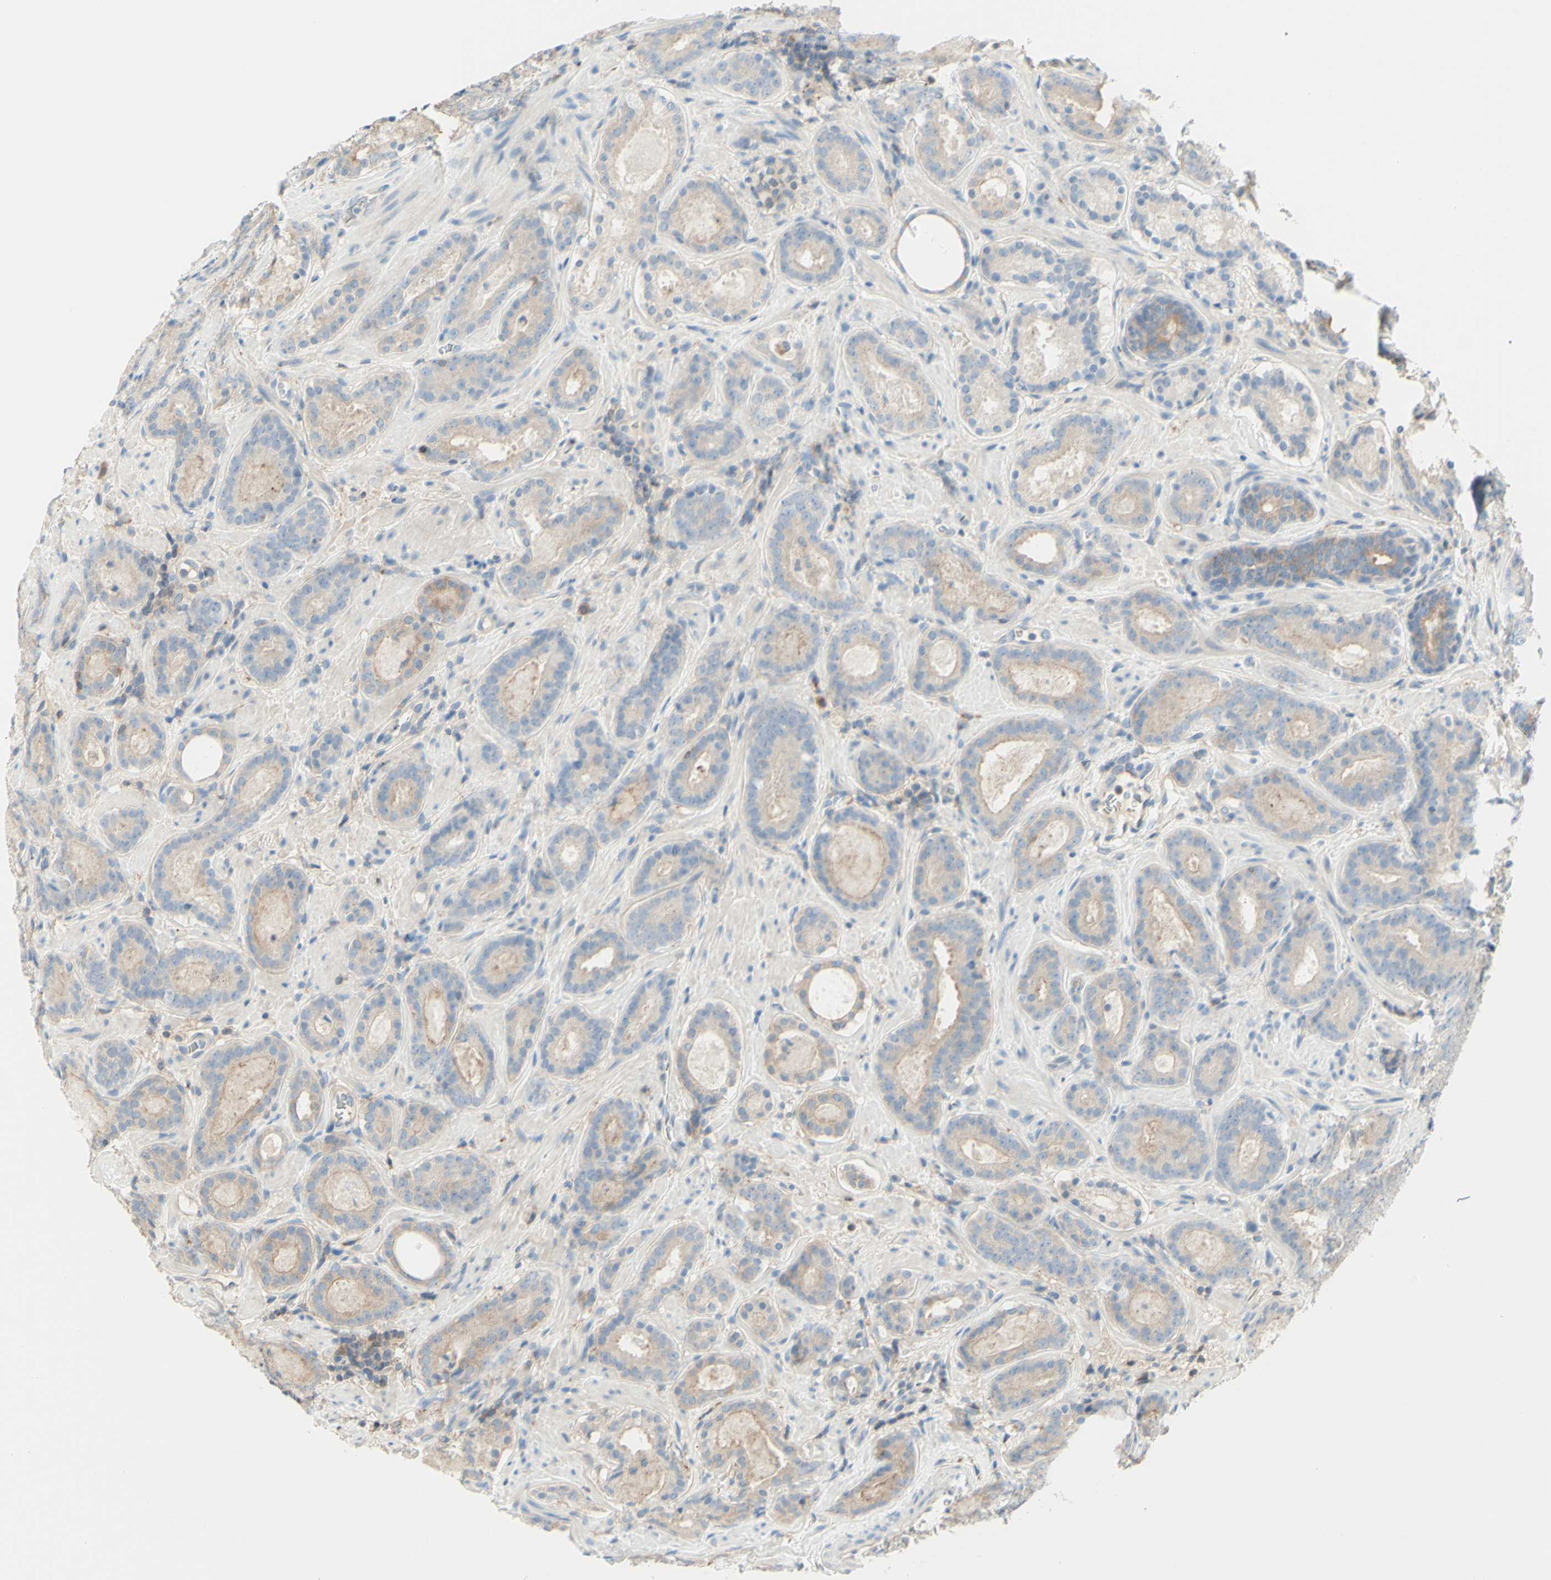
{"staining": {"intensity": "weak", "quantity": ">75%", "location": "cytoplasmic/membranous"}, "tissue": "prostate cancer", "cell_type": "Tumor cells", "image_type": "cancer", "snomed": [{"axis": "morphology", "description": "Adenocarcinoma, Low grade"}, {"axis": "topography", "description": "Prostate"}], "caption": "Prostate cancer tissue shows weak cytoplasmic/membranous staining in approximately >75% of tumor cells", "gene": "MTM1", "patient": {"sex": "male", "age": 69}}